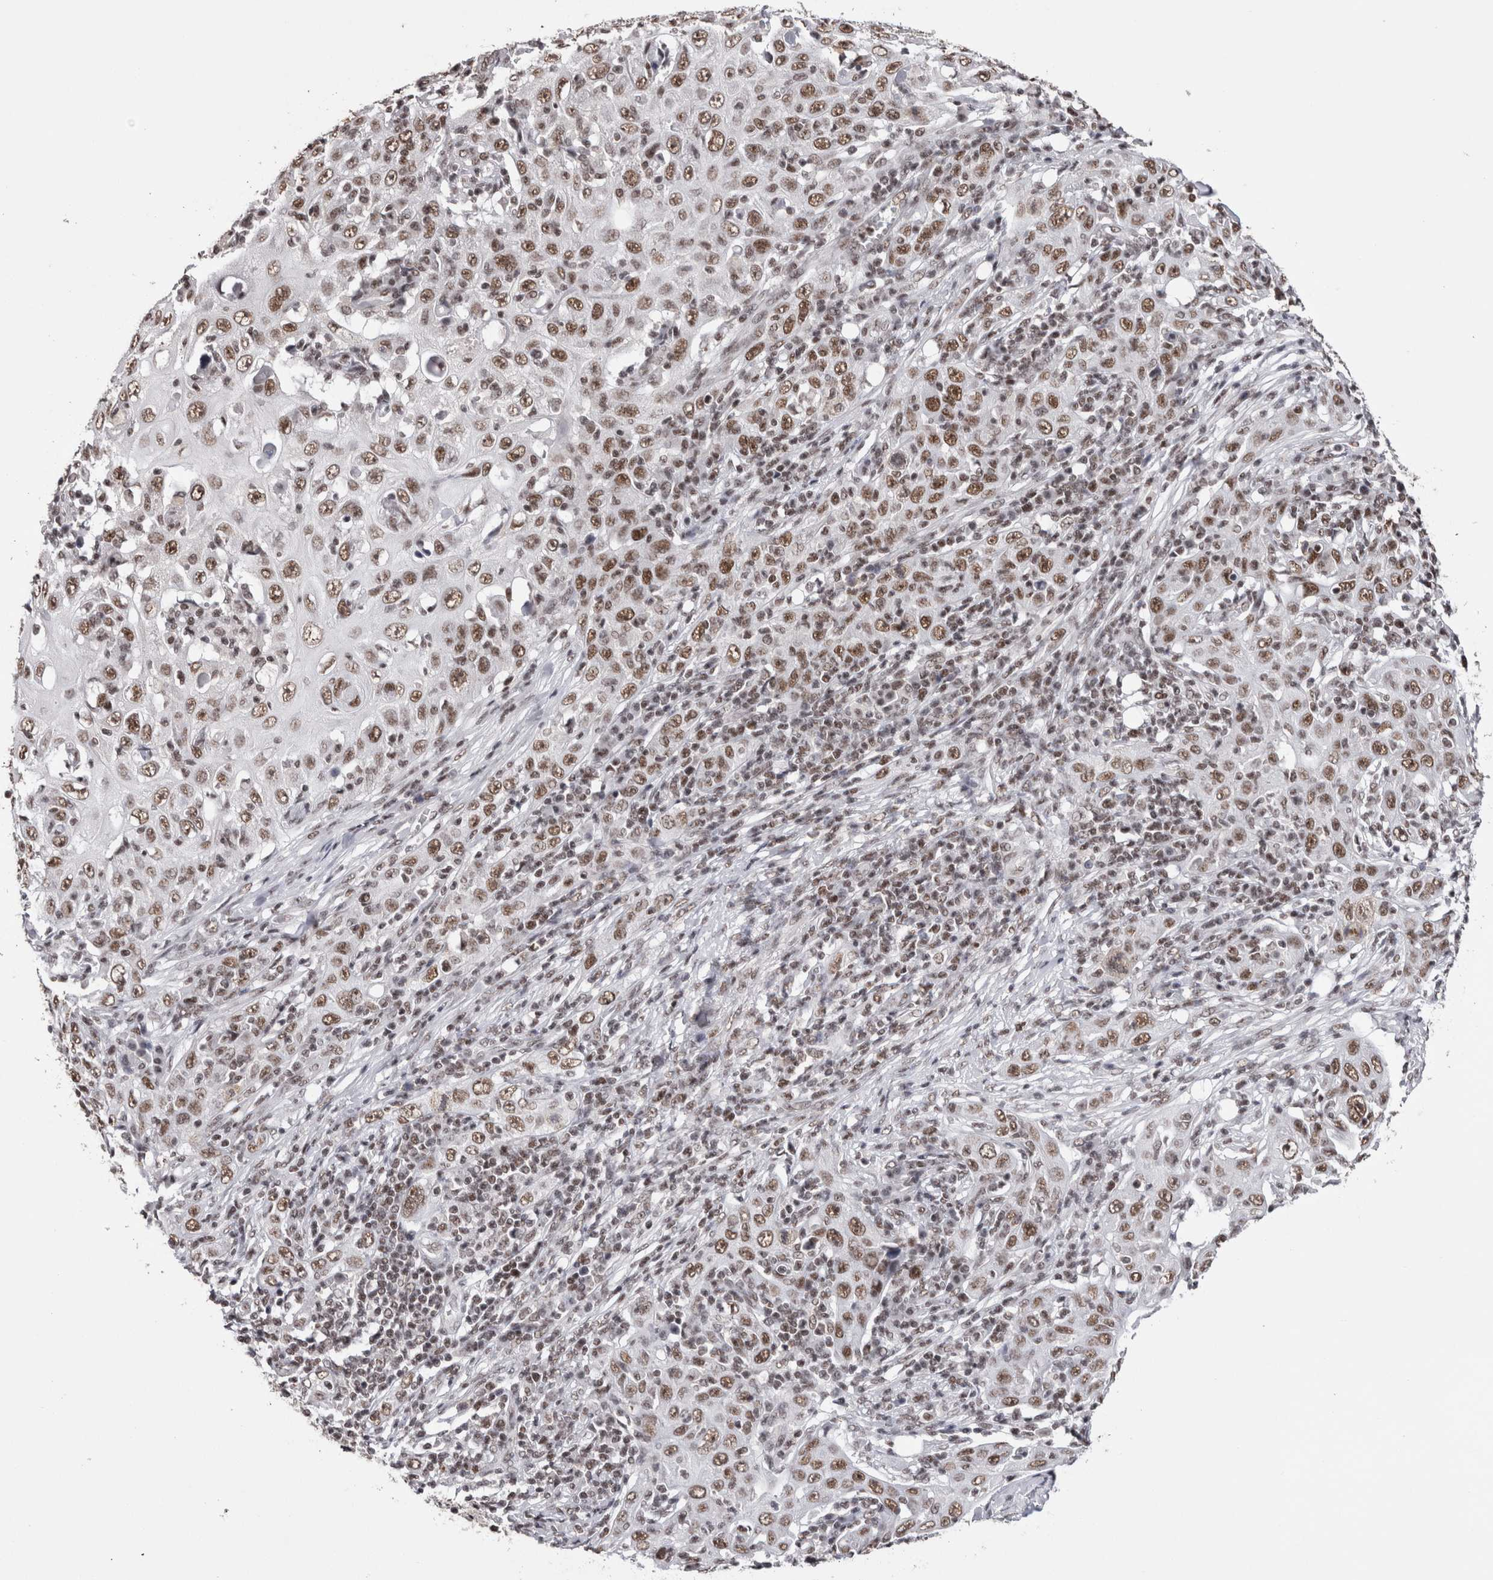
{"staining": {"intensity": "moderate", "quantity": ">75%", "location": "nuclear"}, "tissue": "skin cancer", "cell_type": "Tumor cells", "image_type": "cancer", "snomed": [{"axis": "morphology", "description": "Squamous cell carcinoma, NOS"}, {"axis": "topography", "description": "Skin"}], "caption": "Immunohistochemical staining of human skin squamous cell carcinoma shows medium levels of moderate nuclear protein expression in approximately >75% of tumor cells.", "gene": "SMC1A", "patient": {"sex": "female", "age": 88}}